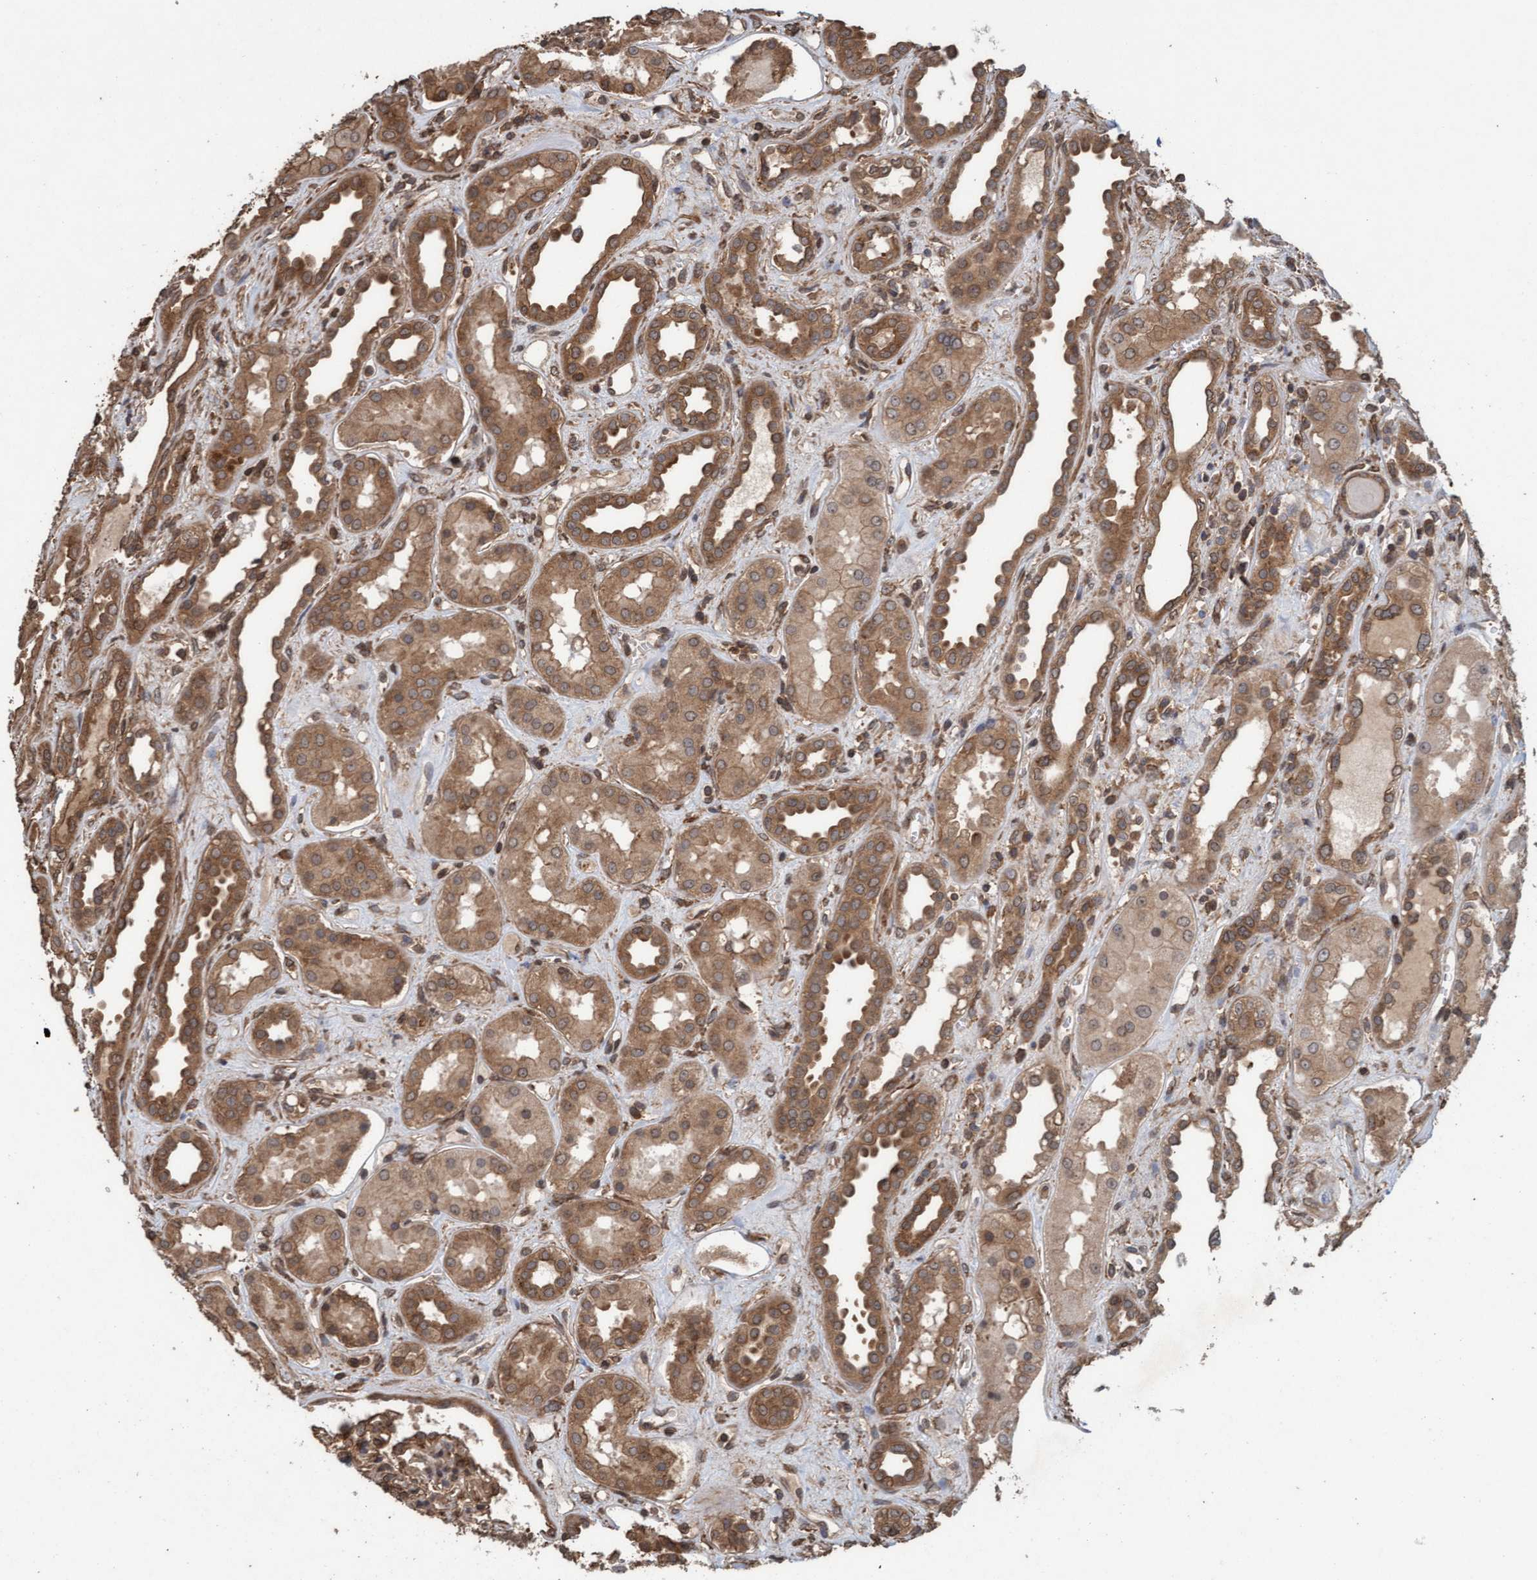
{"staining": {"intensity": "moderate", "quantity": ">75%", "location": "cytoplasmic/membranous"}, "tissue": "kidney", "cell_type": "Cells in glomeruli", "image_type": "normal", "snomed": [{"axis": "morphology", "description": "Normal tissue, NOS"}, {"axis": "topography", "description": "Kidney"}], "caption": "Moderate cytoplasmic/membranous positivity for a protein is present in about >75% of cells in glomeruli of normal kidney using immunohistochemistry (IHC).", "gene": "FXR2", "patient": {"sex": "male", "age": 59}}